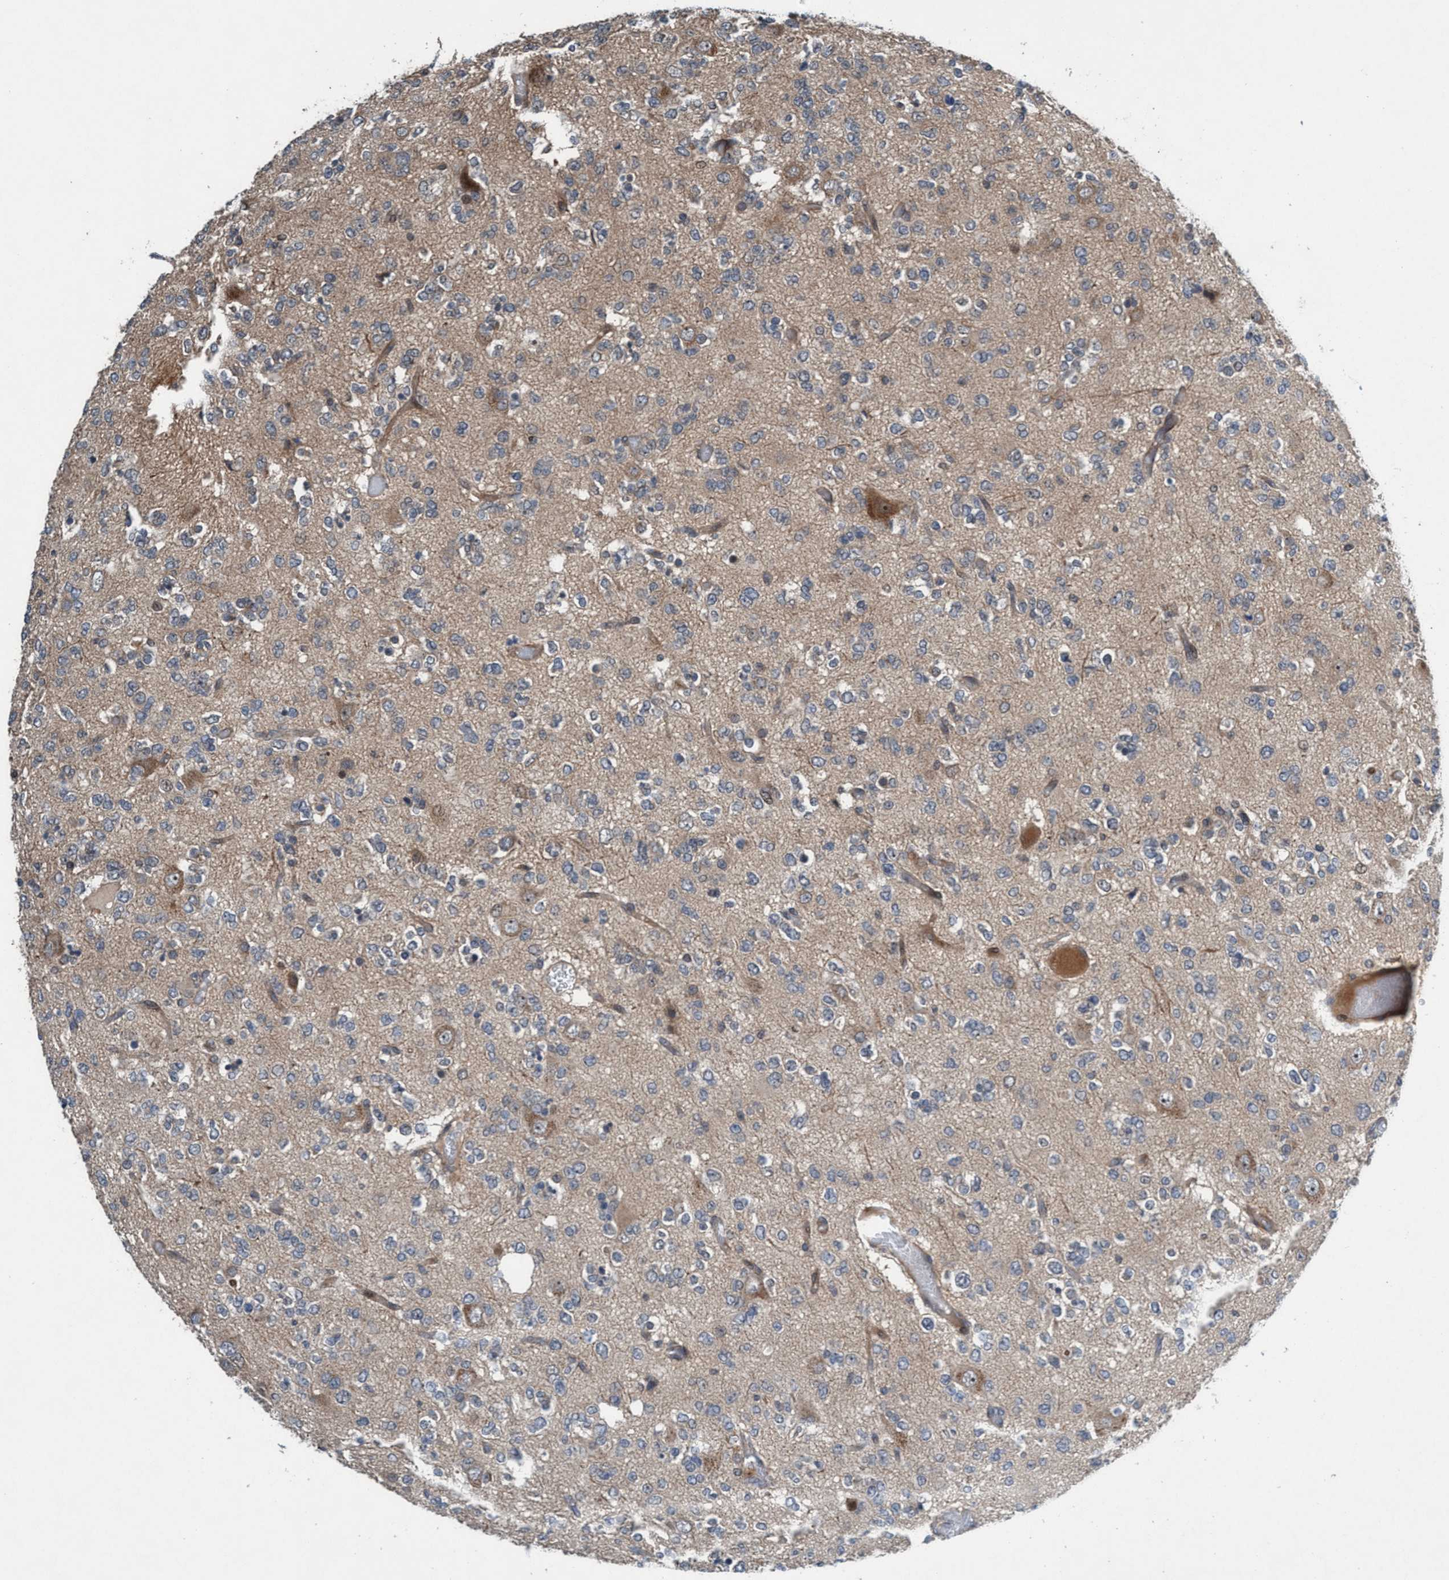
{"staining": {"intensity": "weak", "quantity": "<25%", "location": "cytoplasmic/membranous"}, "tissue": "glioma", "cell_type": "Tumor cells", "image_type": "cancer", "snomed": [{"axis": "morphology", "description": "Glioma, malignant, Low grade"}, {"axis": "topography", "description": "Brain"}], "caption": "High magnification brightfield microscopy of glioma stained with DAB (3,3'-diaminobenzidine) (brown) and counterstained with hematoxylin (blue): tumor cells show no significant expression. (Brightfield microscopy of DAB IHC at high magnification).", "gene": "NISCH", "patient": {"sex": "male", "age": 38}}